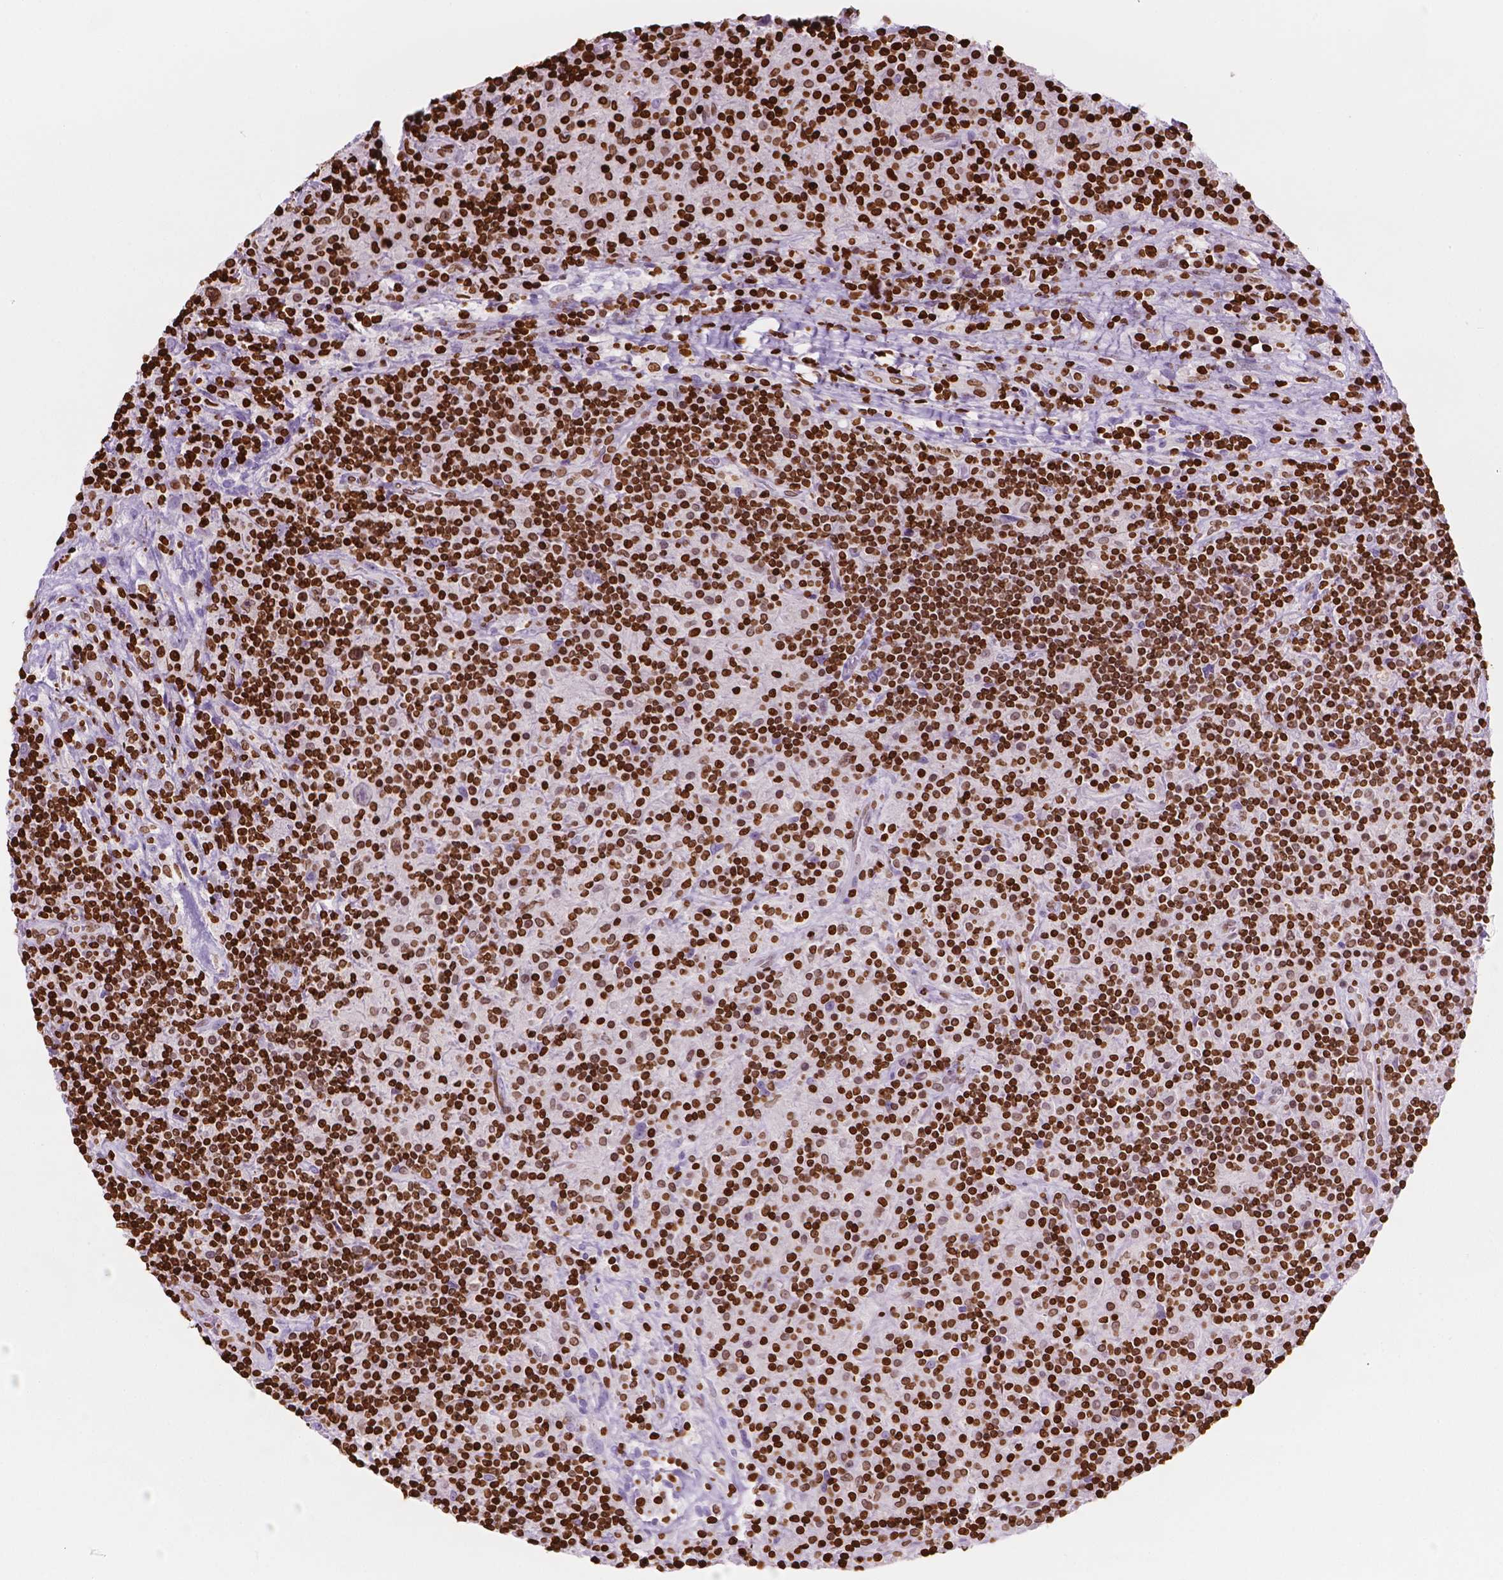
{"staining": {"intensity": "negative", "quantity": "none", "location": "none"}, "tissue": "lymphoma", "cell_type": "Tumor cells", "image_type": "cancer", "snomed": [{"axis": "morphology", "description": "Hodgkin's disease, NOS"}, {"axis": "topography", "description": "Lymph node"}], "caption": "An immunohistochemistry (IHC) histopathology image of lymphoma is shown. There is no staining in tumor cells of lymphoma. The staining is performed using DAB (3,3'-diaminobenzidine) brown chromogen with nuclei counter-stained in using hematoxylin.", "gene": "CBY3", "patient": {"sex": "male", "age": 70}}